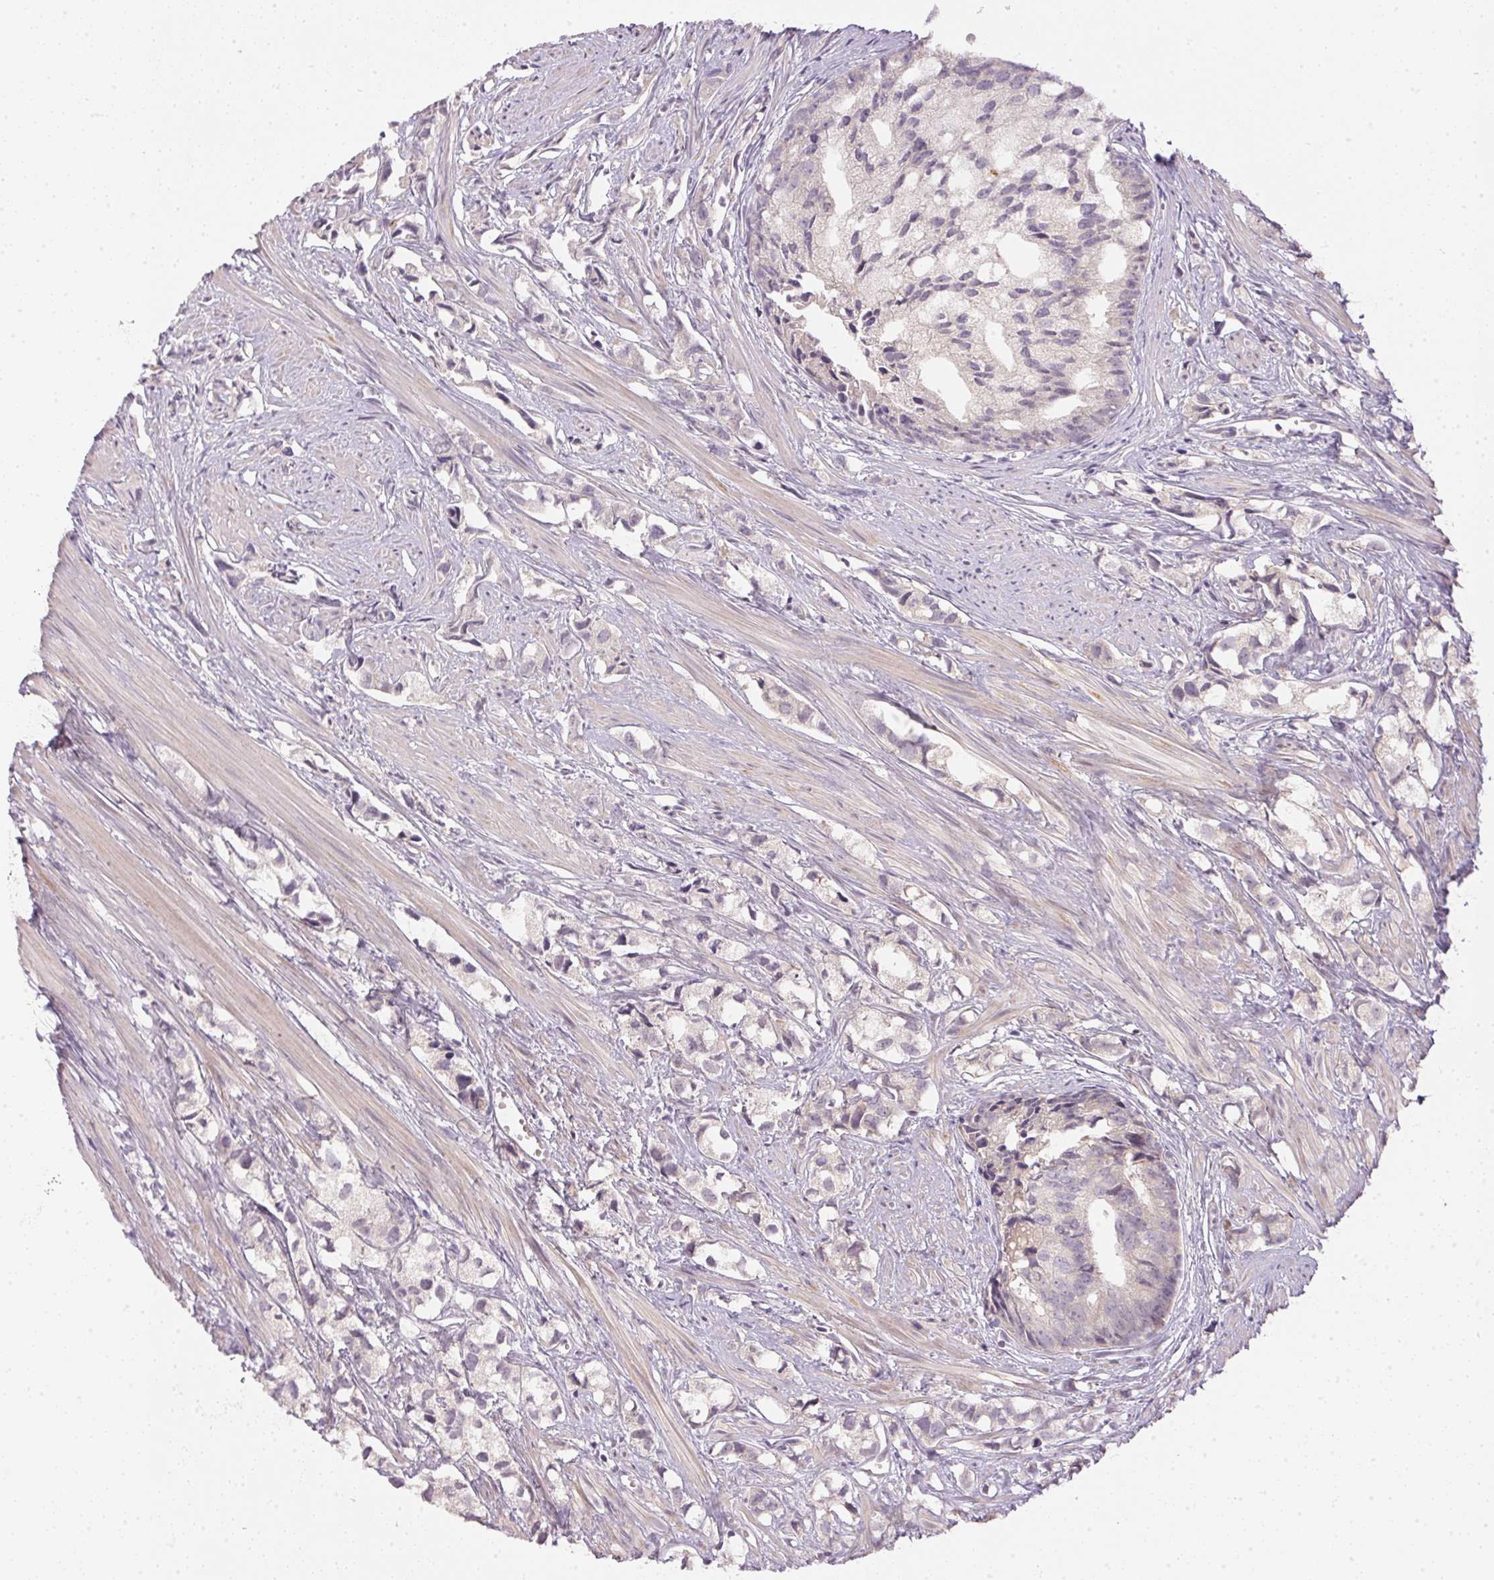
{"staining": {"intensity": "negative", "quantity": "none", "location": "none"}, "tissue": "prostate cancer", "cell_type": "Tumor cells", "image_type": "cancer", "snomed": [{"axis": "morphology", "description": "Adenocarcinoma, High grade"}, {"axis": "topography", "description": "Prostate"}], "caption": "Immunohistochemical staining of prostate adenocarcinoma (high-grade) demonstrates no significant expression in tumor cells.", "gene": "TTC23L", "patient": {"sex": "male", "age": 58}}